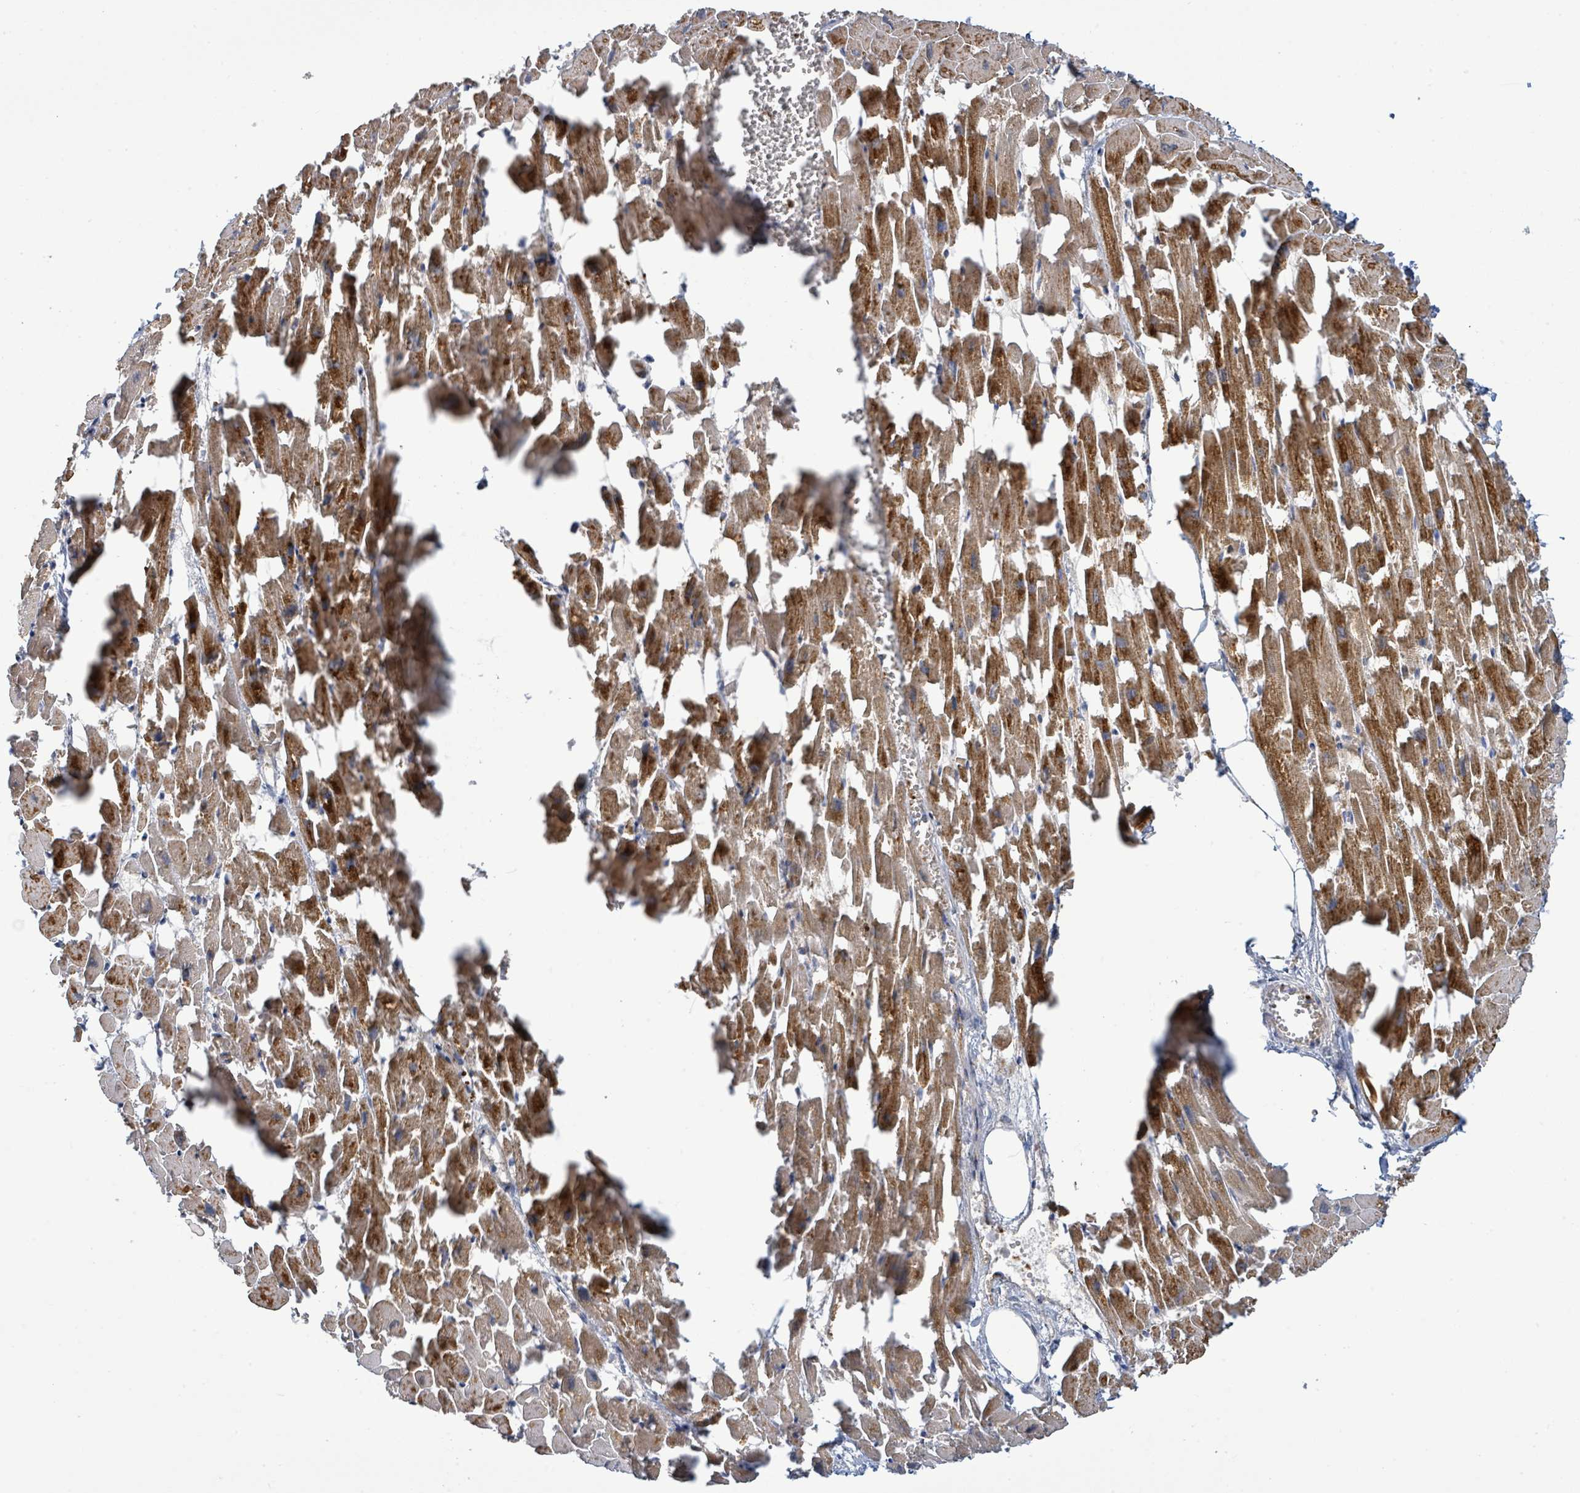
{"staining": {"intensity": "strong", "quantity": ">75%", "location": "cytoplasmic/membranous"}, "tissue": "heart muscle", "cell_type": "Cardiomyocytes", "image_type": "normal", "snomed": [{"axis": "morphology", "description": "Normal tissue, NOS"}, {"axis": "topography", "description": "Heart"}], "caption": "Immunohistochemistry (IHC) (DAB) staining of benign human heart muscle demonstrates strong cytoplasmic/membranous protein staining in about >75% of cardiomyocytes.", "gene": "SUCLG2", "patient": {"sex": "female", "age": 64}}